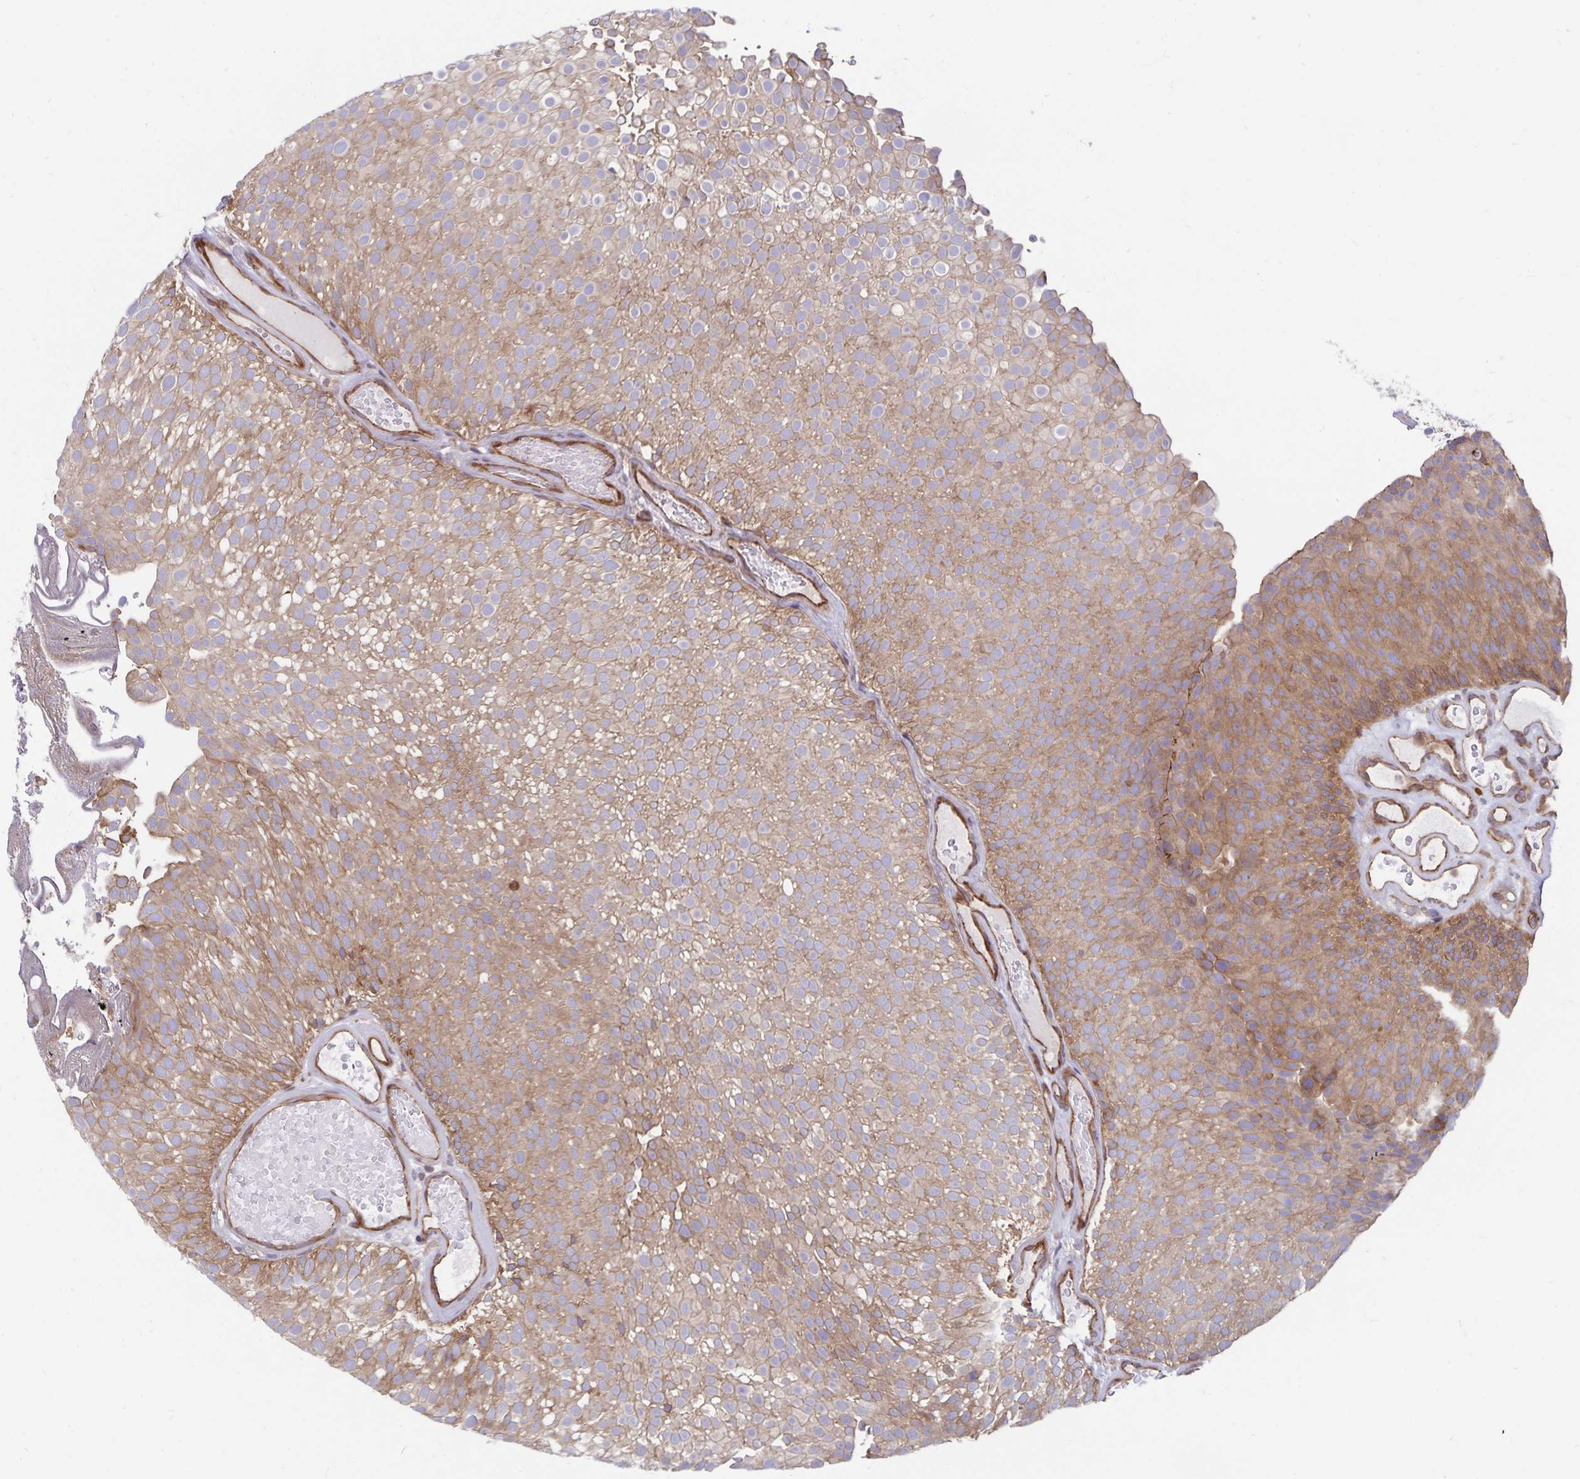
{"staining": {"intensity": "moderate", "quantity": ">75%", "location": "cytoplasmic/membranous"}, "tissue": "urothelial cancer", "cell_type": "Tumor cells", "image_type": "cancer", "snomed": [{"axis": "morphology", "description": "Urothelial carcinoma, Low grade"}, {"axis": "topography", "description": "Urinary bladder"}], "caption": "Immunohistochemical staining of human low-grade urothelial carcinoma displays medium levels of moderate cytoplasmic/membranous protein expression in approximately >75% of tumor cells.", "gene": "SEC62", "patient": {"sex": "male", "age": 78}}